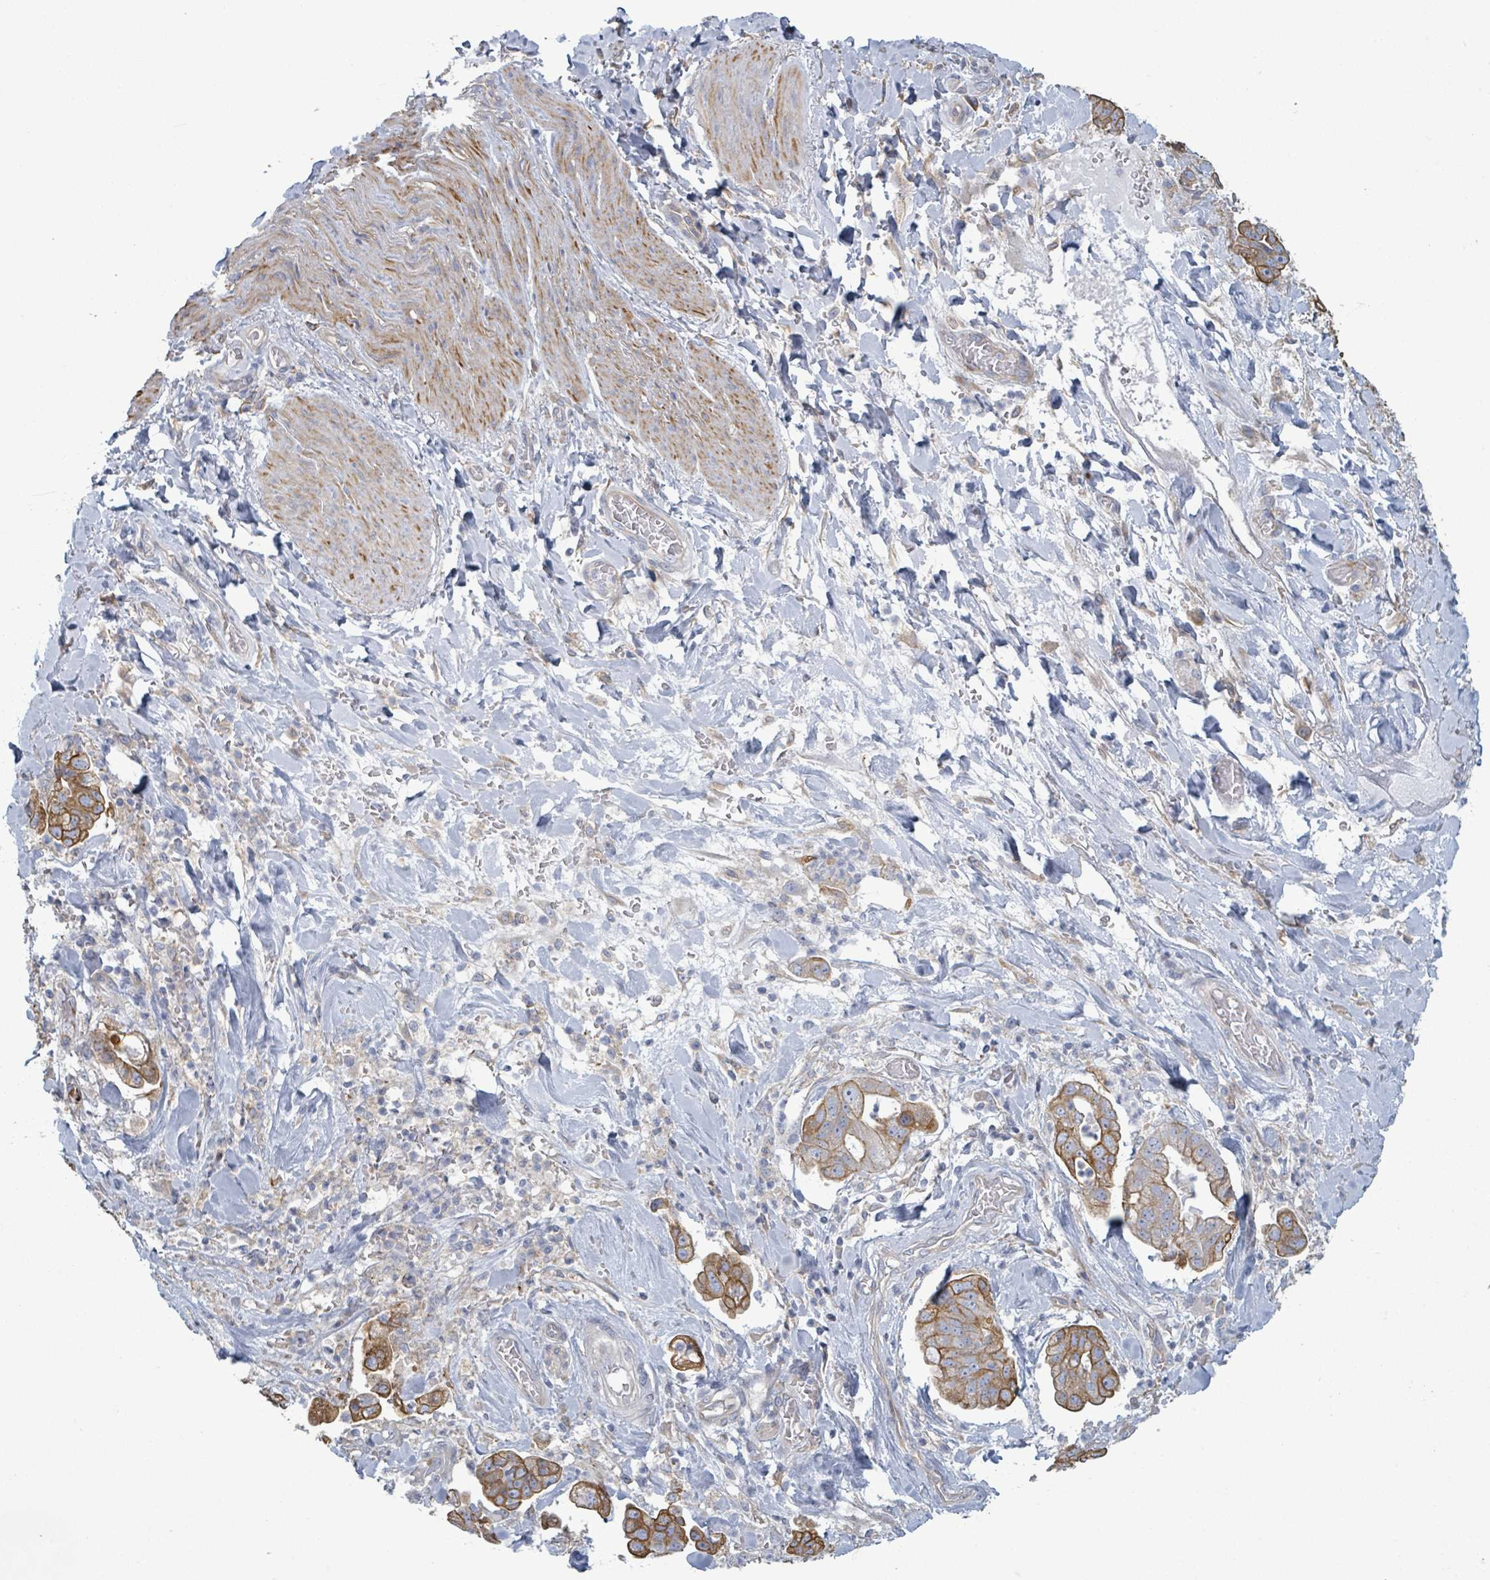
{"staining": {"intensity": "moderate", "quantity": ">75%", "location": "cytoplasmic/membranous"}, "tissue": "stomach cancer", "cell_type": "Tumor cells", "image_type": "cancer", "snomed": [{"axis": "morphology", "description": "Adenocarcinoma, NOS"}, {"axis": "topography", "description": "Stomach"}], "caption": "A brown stain shows moderate cytoplasmic/membranous expression of a protein in stomach cancer tumor cells. (Brightfield microscopy of DAB IHC at high magnification).", "gene": "COL13A1", "patient": {"sex": "male", "age": 62}}